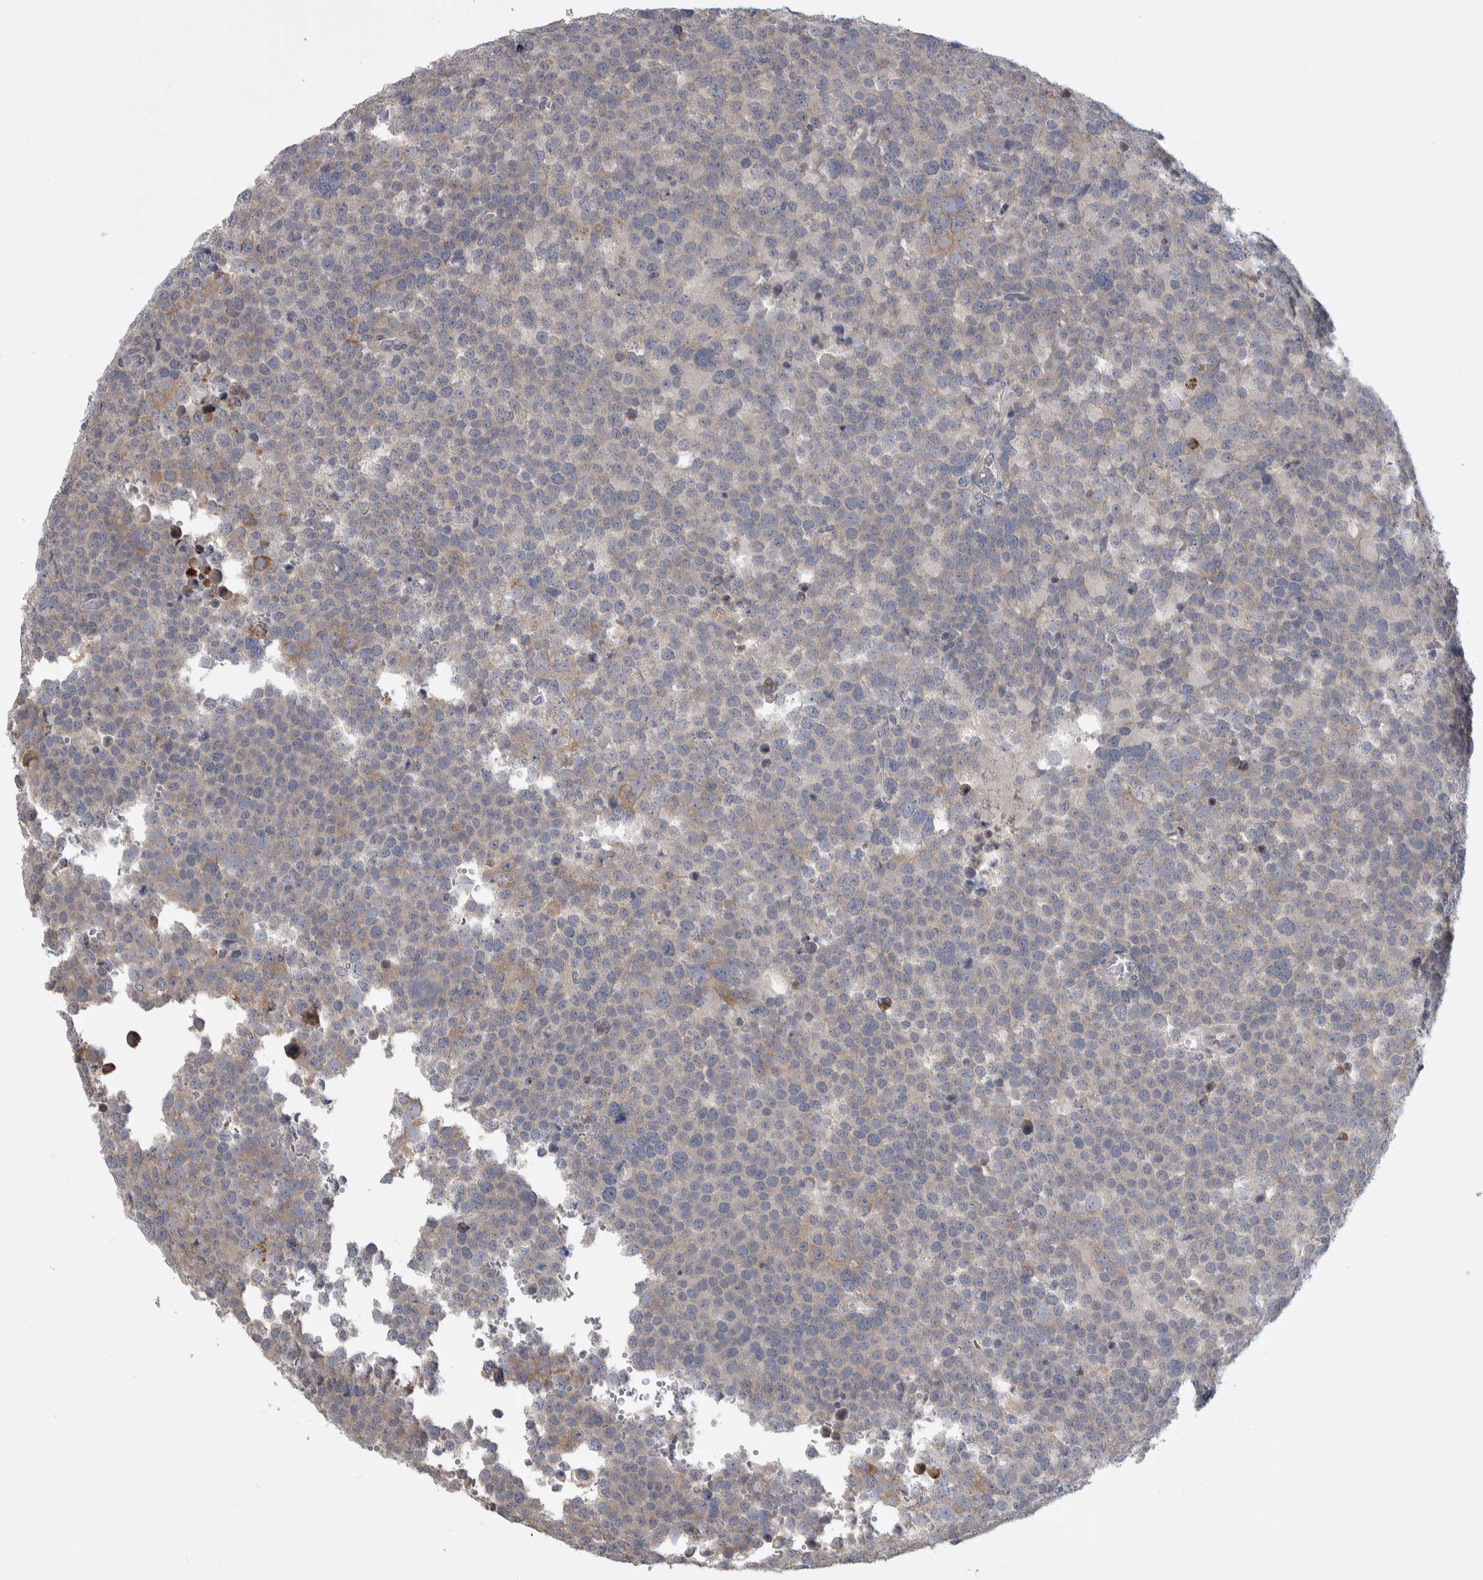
{"staining": {"intensity": "negative", "quantity": "none", "location": "none"}, "tissue": "testis cancer", "cell_type": "Tumor cells", "image_type": "cancer", "snomed": [{"axis": "morphology", "description": "Seminoma, NOS"}, {"axis": "topography", "description": "Testis"}], "caption": "Micrograph shows no significant protein expression in tumor cells of testis cancer. (DAB (3,3'-diaminobenzidine) immunohistochemistry (IHC) with hematoxylin counter stain).", "gene": "IBTK", "patient": {"sex": "male", "age": 71}}